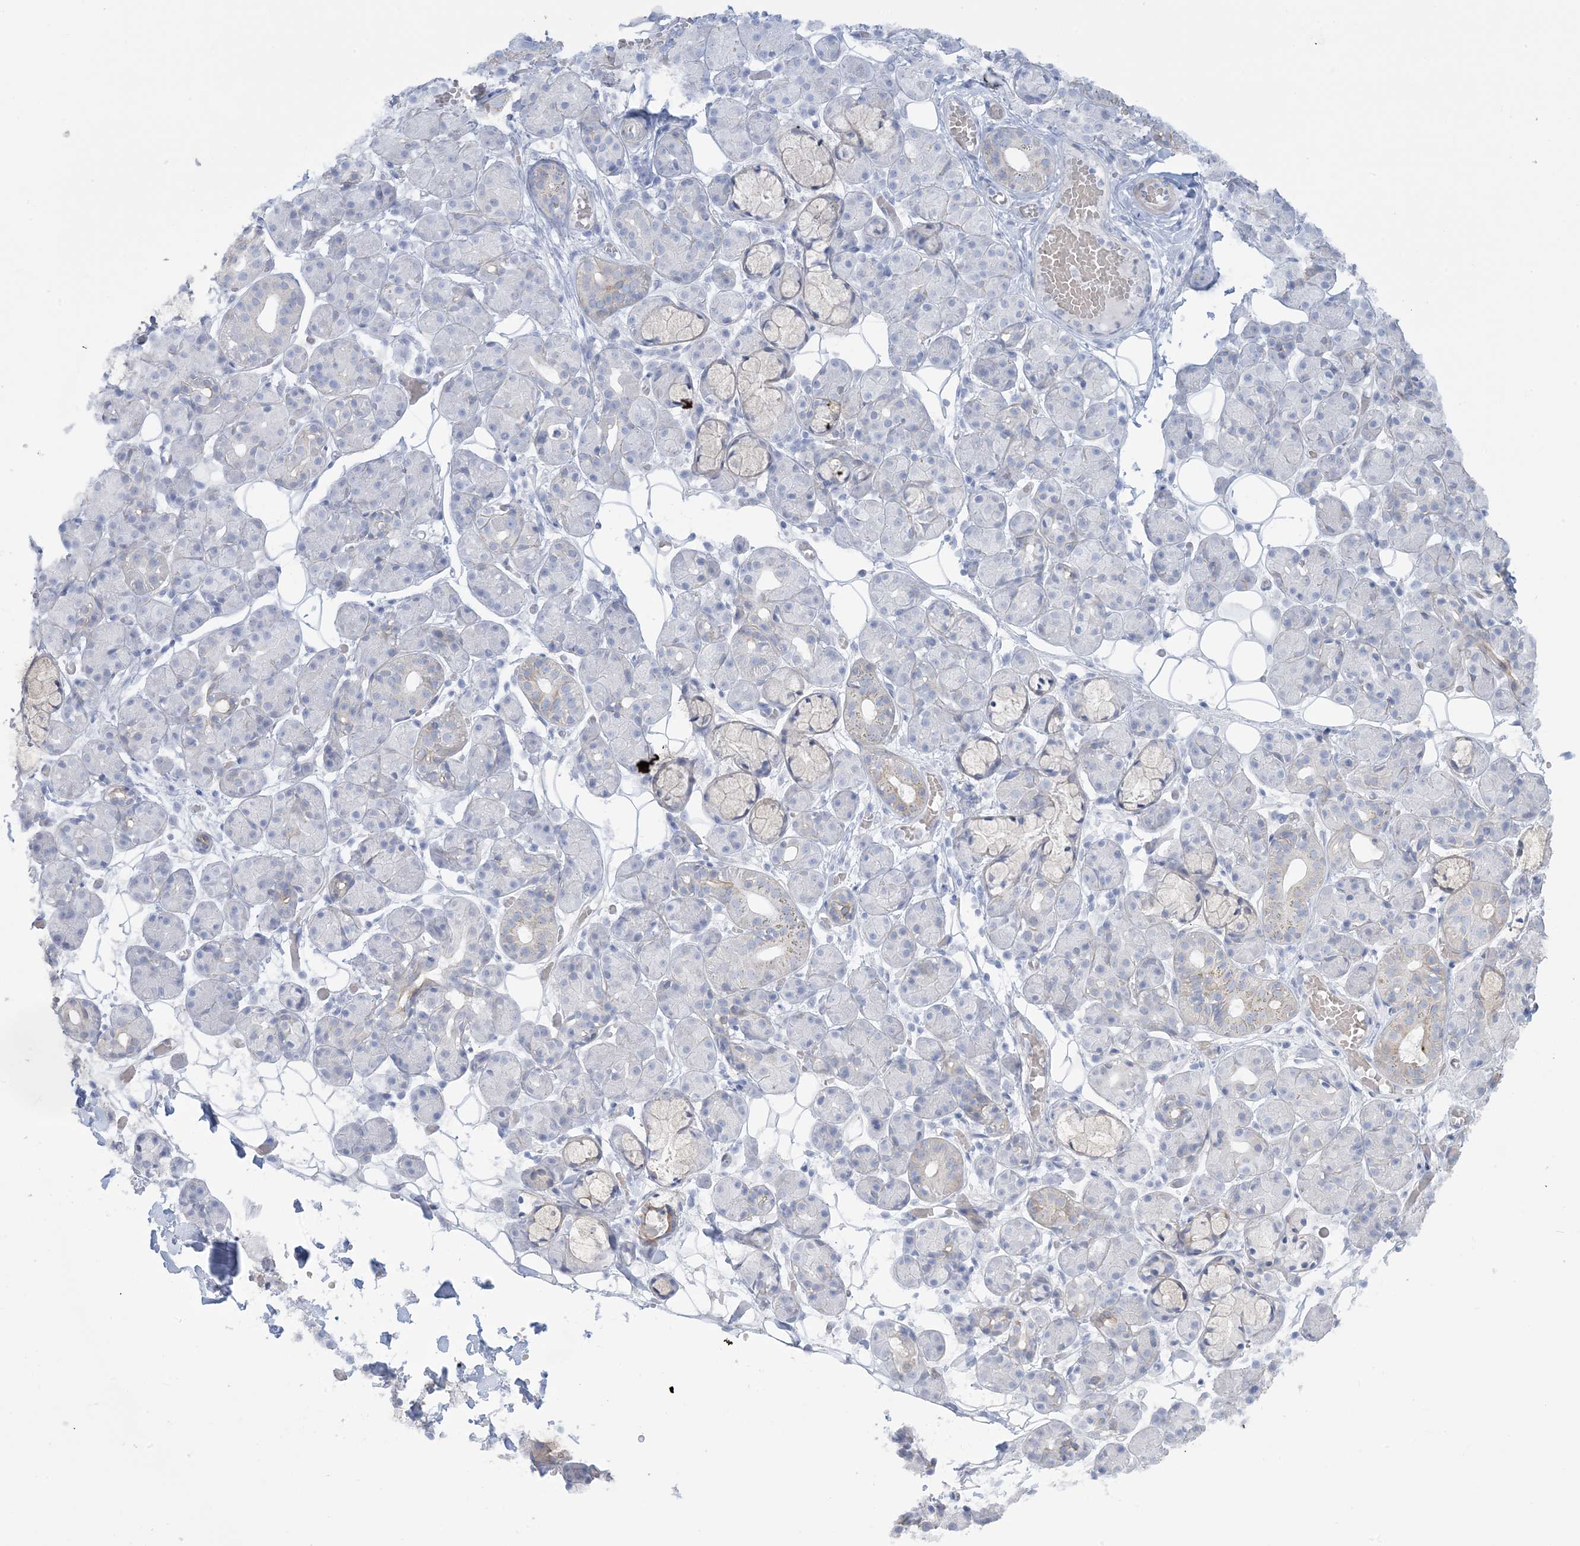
{"staining": {"intensity": "negative", "quantity": "none", "location": "none"}, "tissue": "salivary gland", "cell_type": "Glandular cells", "image_type": "normal", "snomed": [{"axis": "morphology", "description": "Normal tissue, NOS"}, {"axis": "topography", "description": "Salivary gland"}], "caption": "Immunohistochemical staining of benign salivary gland reveals no significant expression in glandular cells. (Brightfield microscopy of DAB immunohistochemistry (IHC) at high magnification).", "gene": "AGXT", "patient": {"sex": "male", "age": 63}}